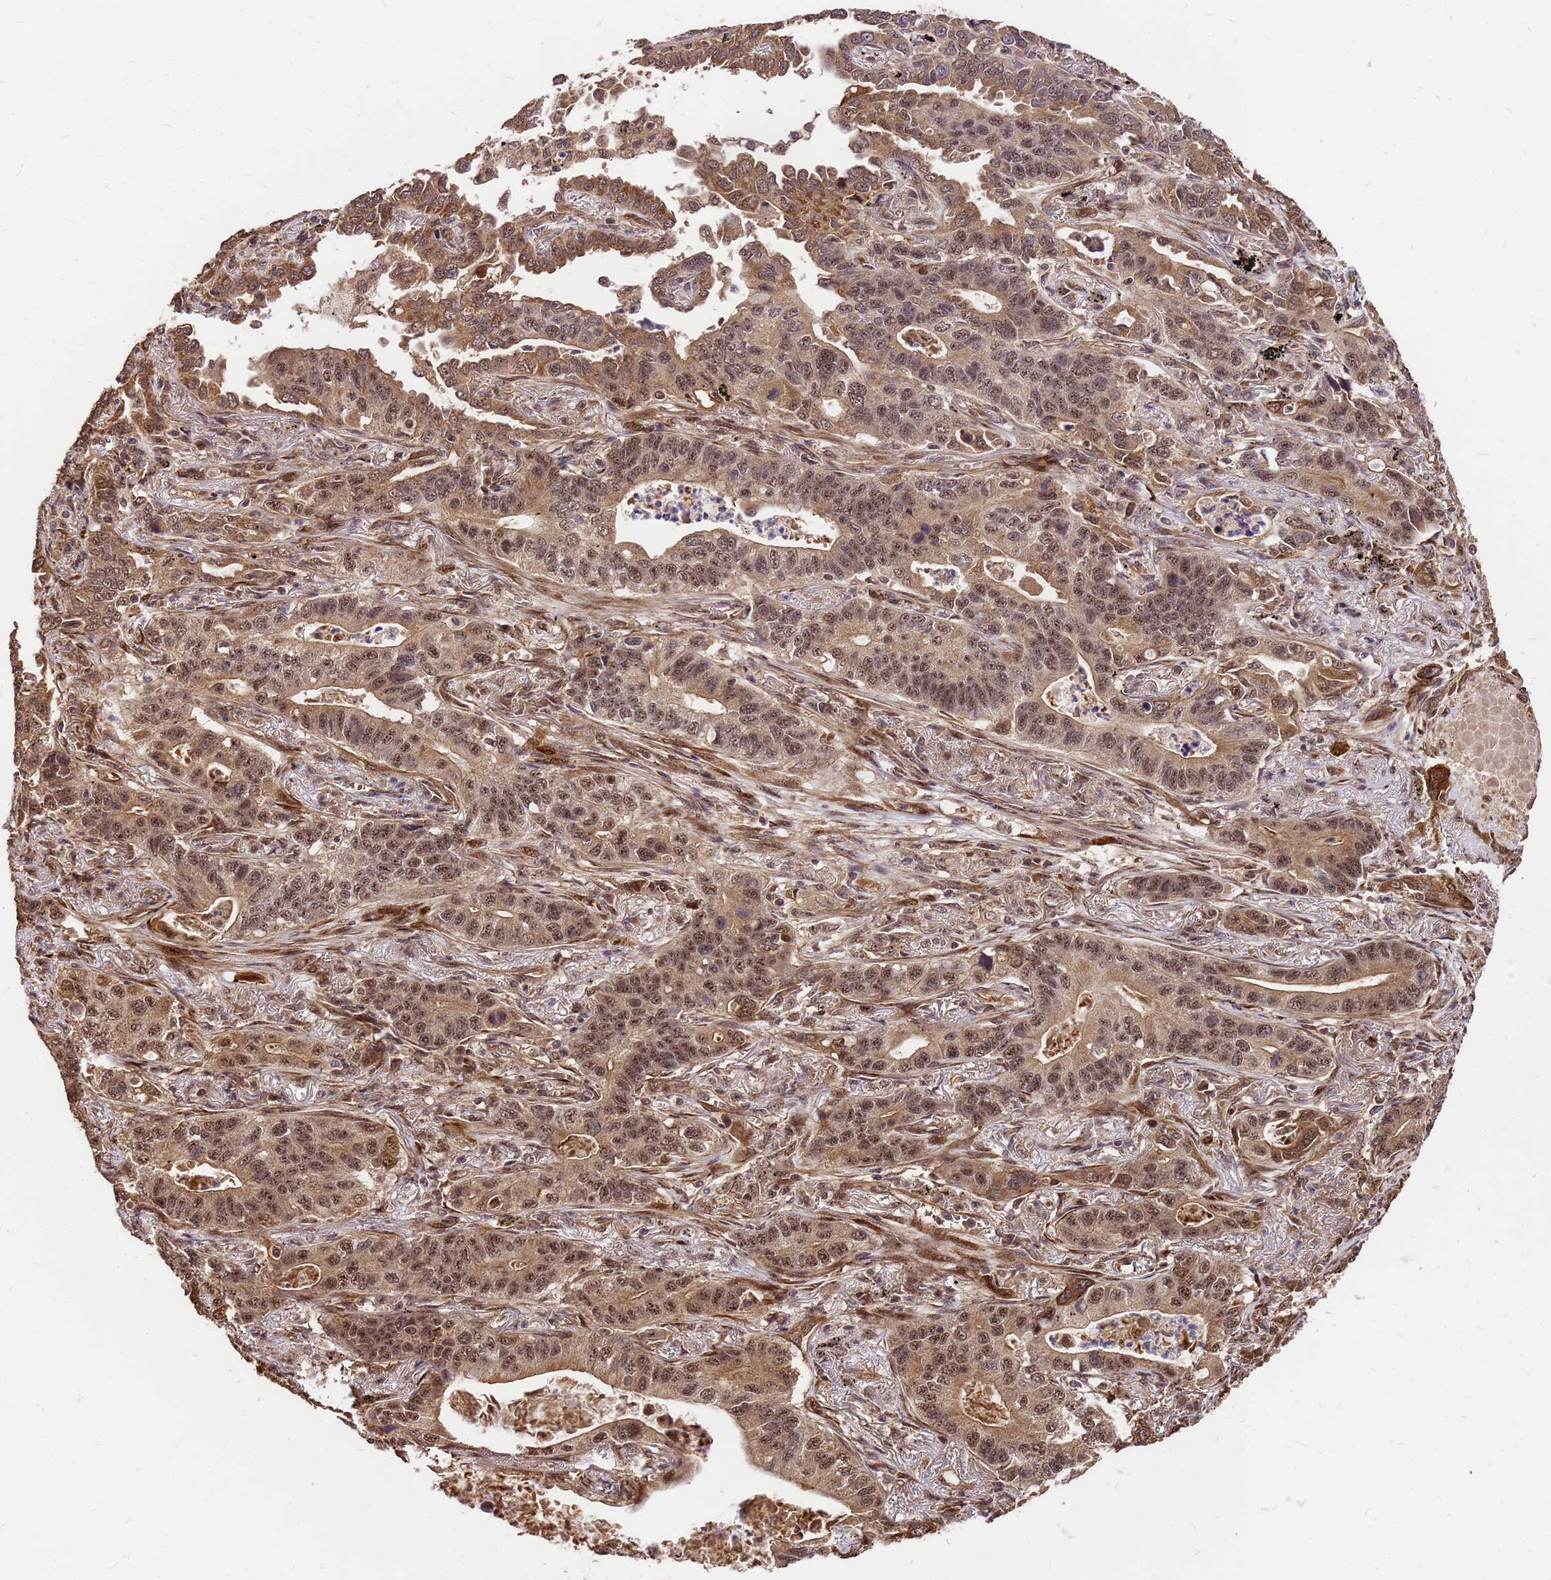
{"staining": {"intensity": "moderate", "quantity": ">75%", "location": "cytoplasmic/membranous,nuclear"}, "tissue": "lung cancer", "cell_type": "Tumor cells", "image_type": "cancer", "snomed": [{"axis": "morphology", "description": "Adenocarcinoma, NOS"}, {"axis": "topography", "description": "Lung"}], "caption": "Immunohistochemical staining of lung adenocarcinoma demonstrates medium levels of moderate cytoplasmic/membranous and nuclear protein expression in about >75% of tumor cells. The staining is performed using DAB (3,3'-diaminobenzidine) brown chromogen to label protein expression. The nuclei are counter-stained blue using hematoxylin.", "gene": "GPATCH8", "patient": {"sex": "male", "age": 67}}